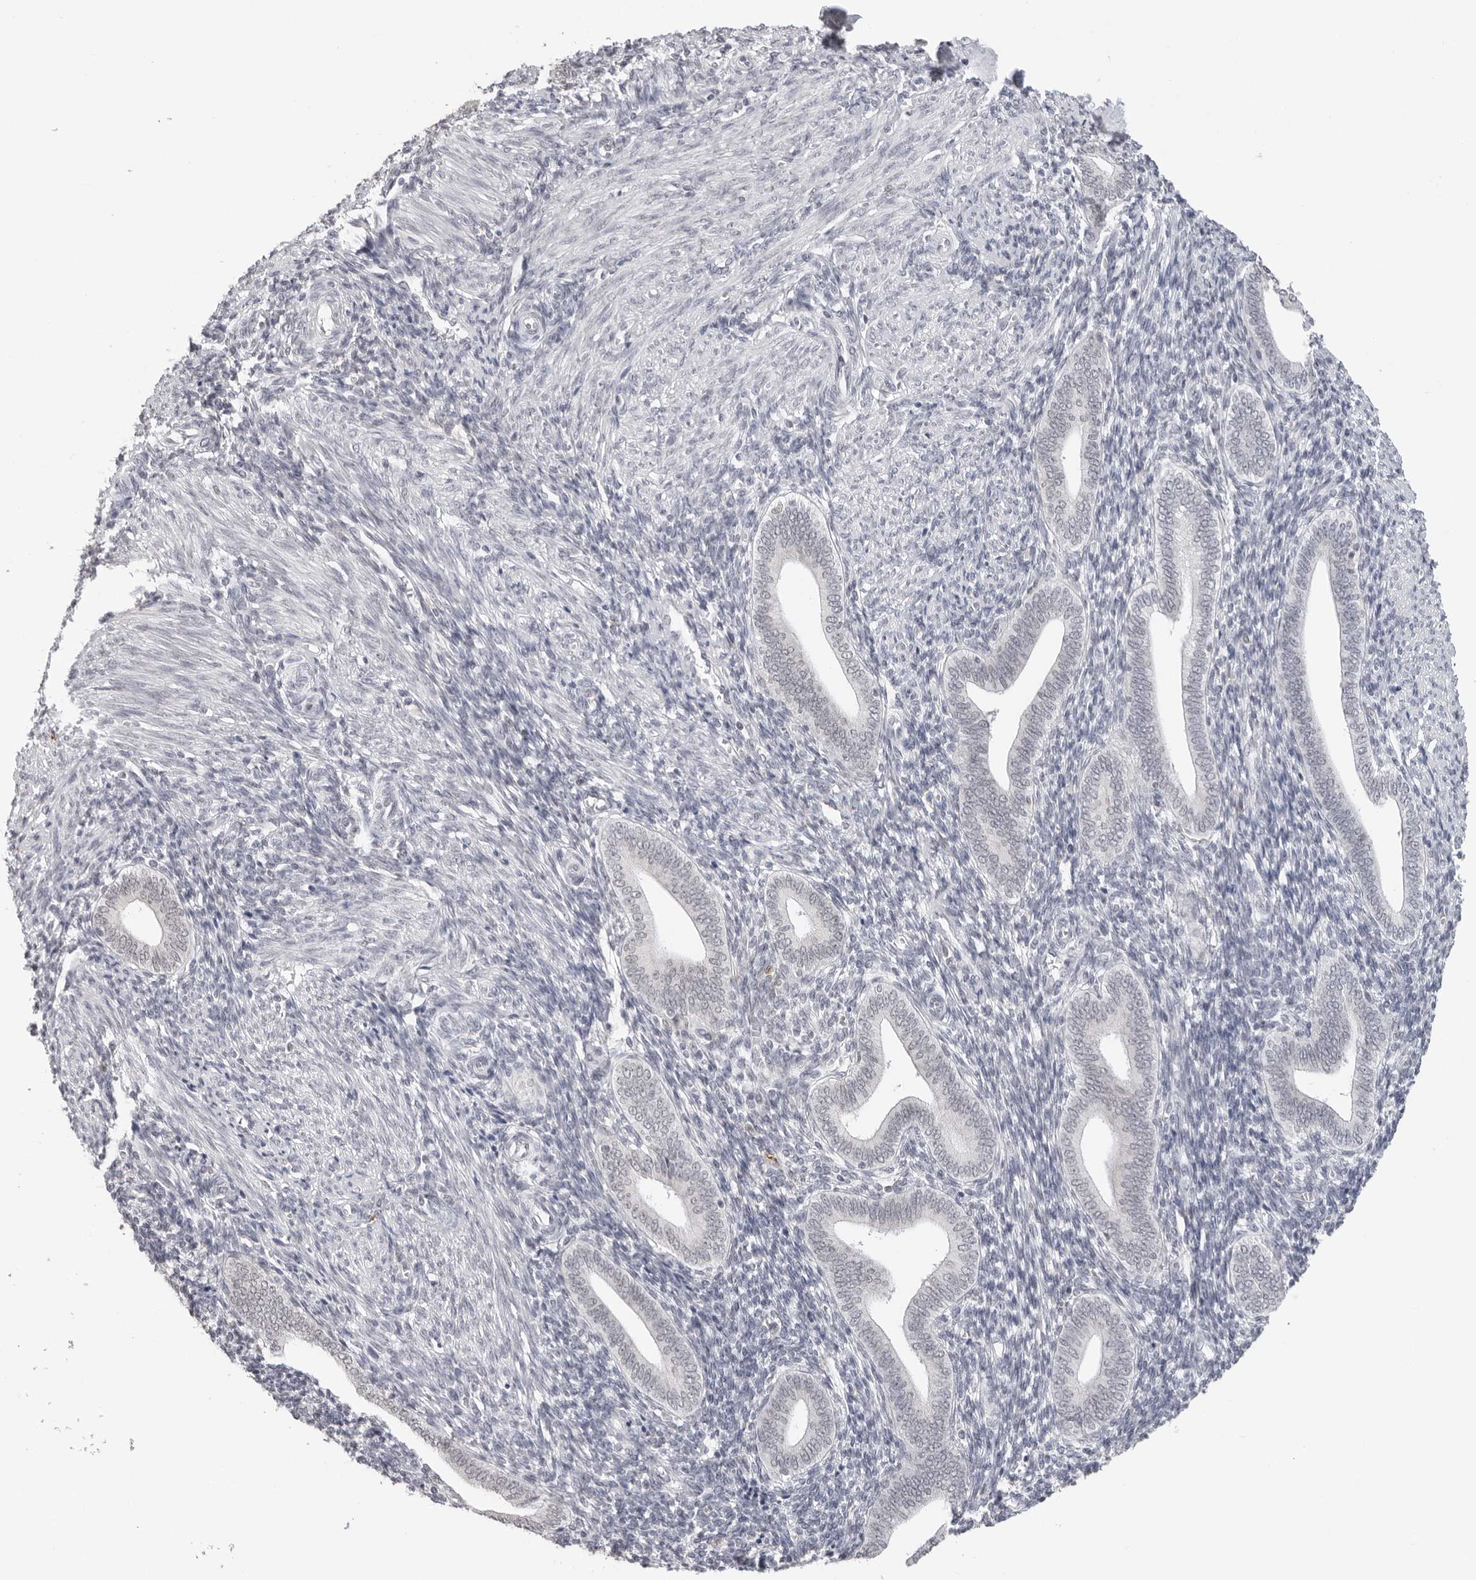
{"staining": {"intensity": "negative", "quantity": "none", "location": "none"}, "tissue": "endometrium", "cell_type": "Cells in endometrial stroma", "image_type": "normal", "snomed": [{"axis": "morphology", "description": "Normal tissue, NOS"}, {"axis": "topography", "description": "Uterus"}, {"axis": "topography", "description": "Endometrium"}], "caption": "DAB (3,3'-diaminobenzidine) immunohistochemical staining of normal human endometrium displays no significant positivity in cells in endometrial stroma.", "gene": "MSH6", "patient": {"sex": "female", "age": 33}}